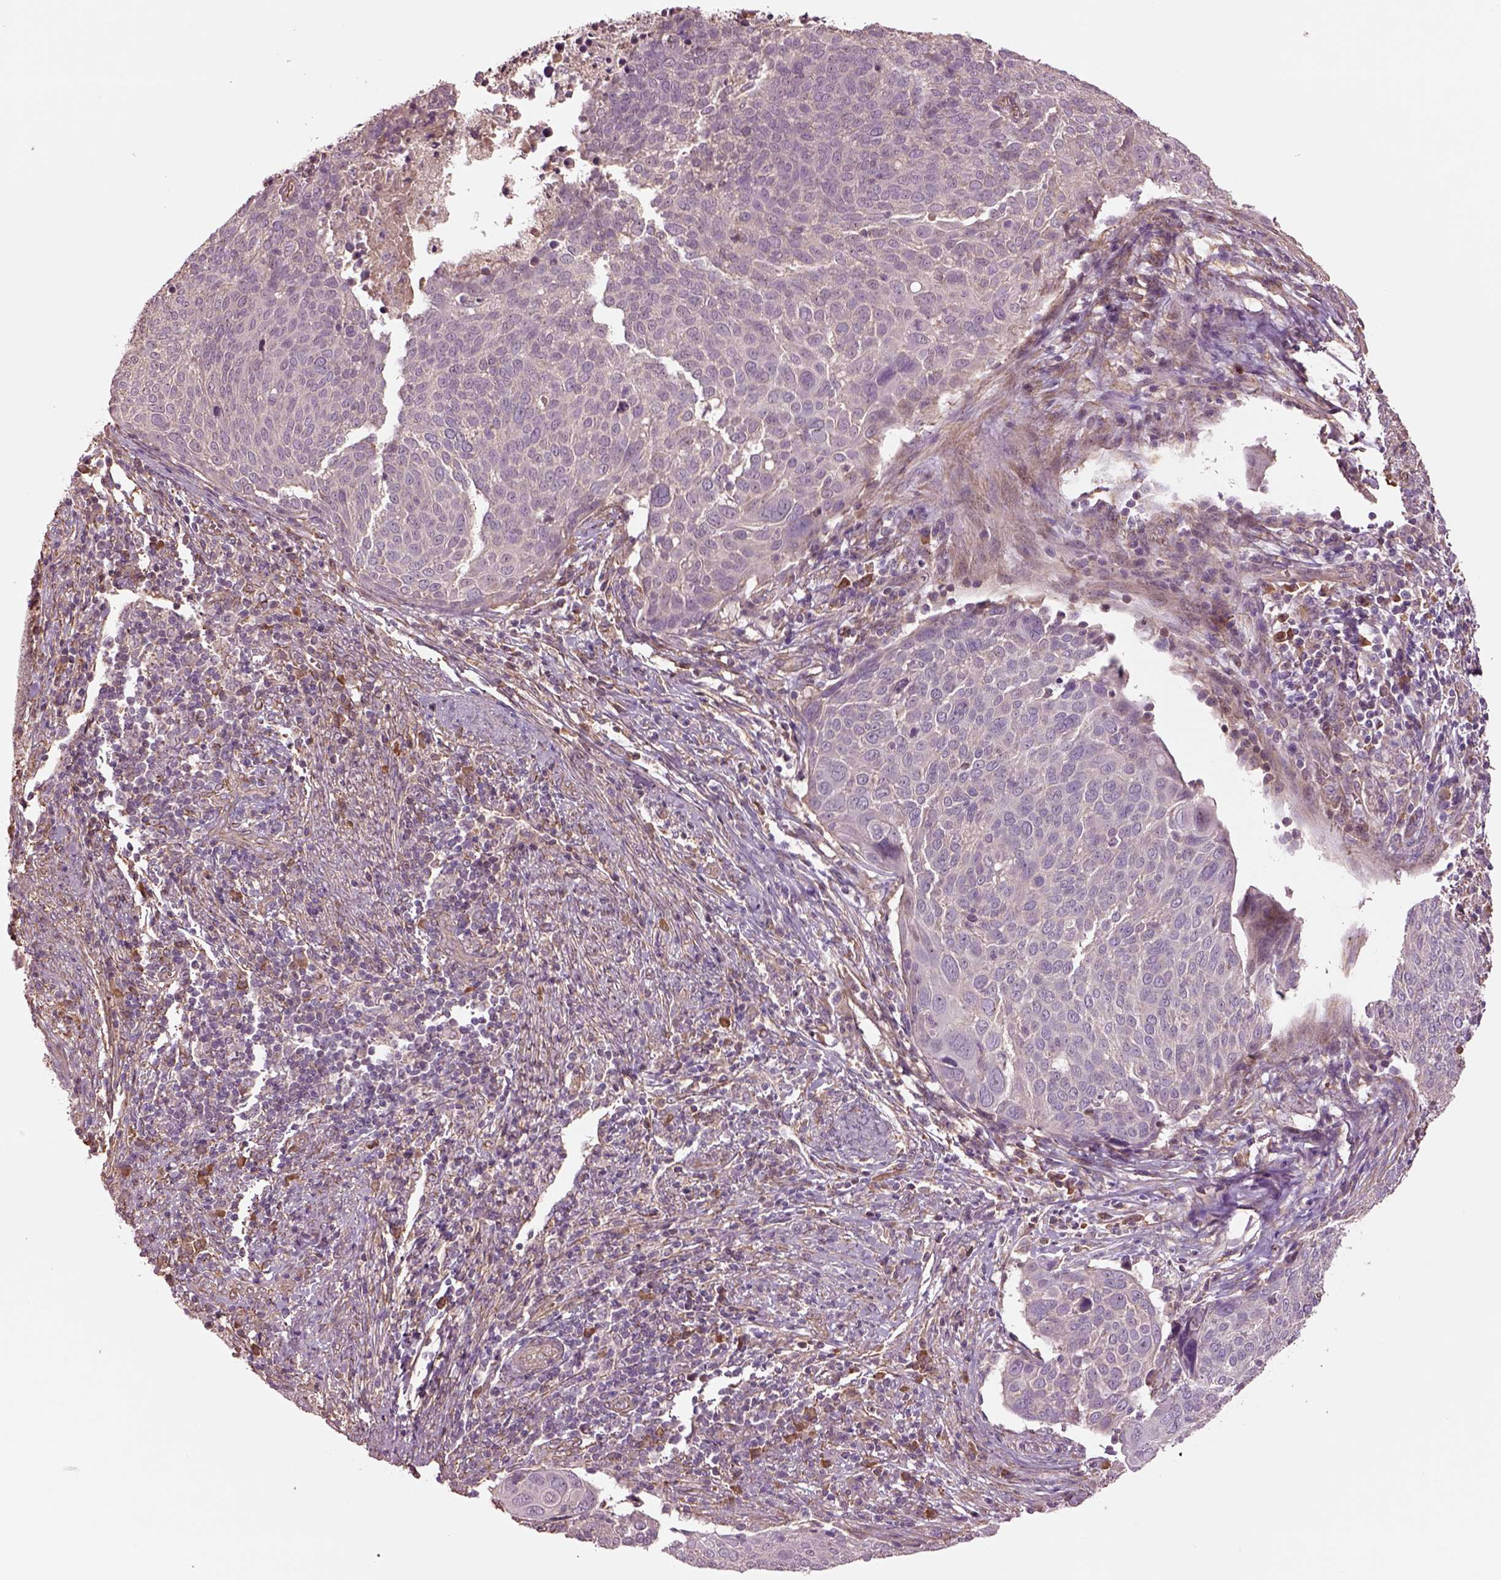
{"staining": {"intensity": "negative", "quantity": "none", "location": "none"}, "tissue": "cervical cancer", "cell_type": "Tumor cells", "image_type": "cancer", "snomed": [{"axis": "morphology", "description": "Squamous cell carcinoma, NOS"}, {"axis": "topography", "description": "Cervix"}], "caption": "Cervical cancer (squamous cell carcinoma) was stained to show a protein in brown. There is no significant staining in tumor cells. (Brightfield microscopy of DAB immunohistochemistry (IHC) at high magnification).", "gene": "HTR1B", "patient": {"sex": "female", "age": 39}}